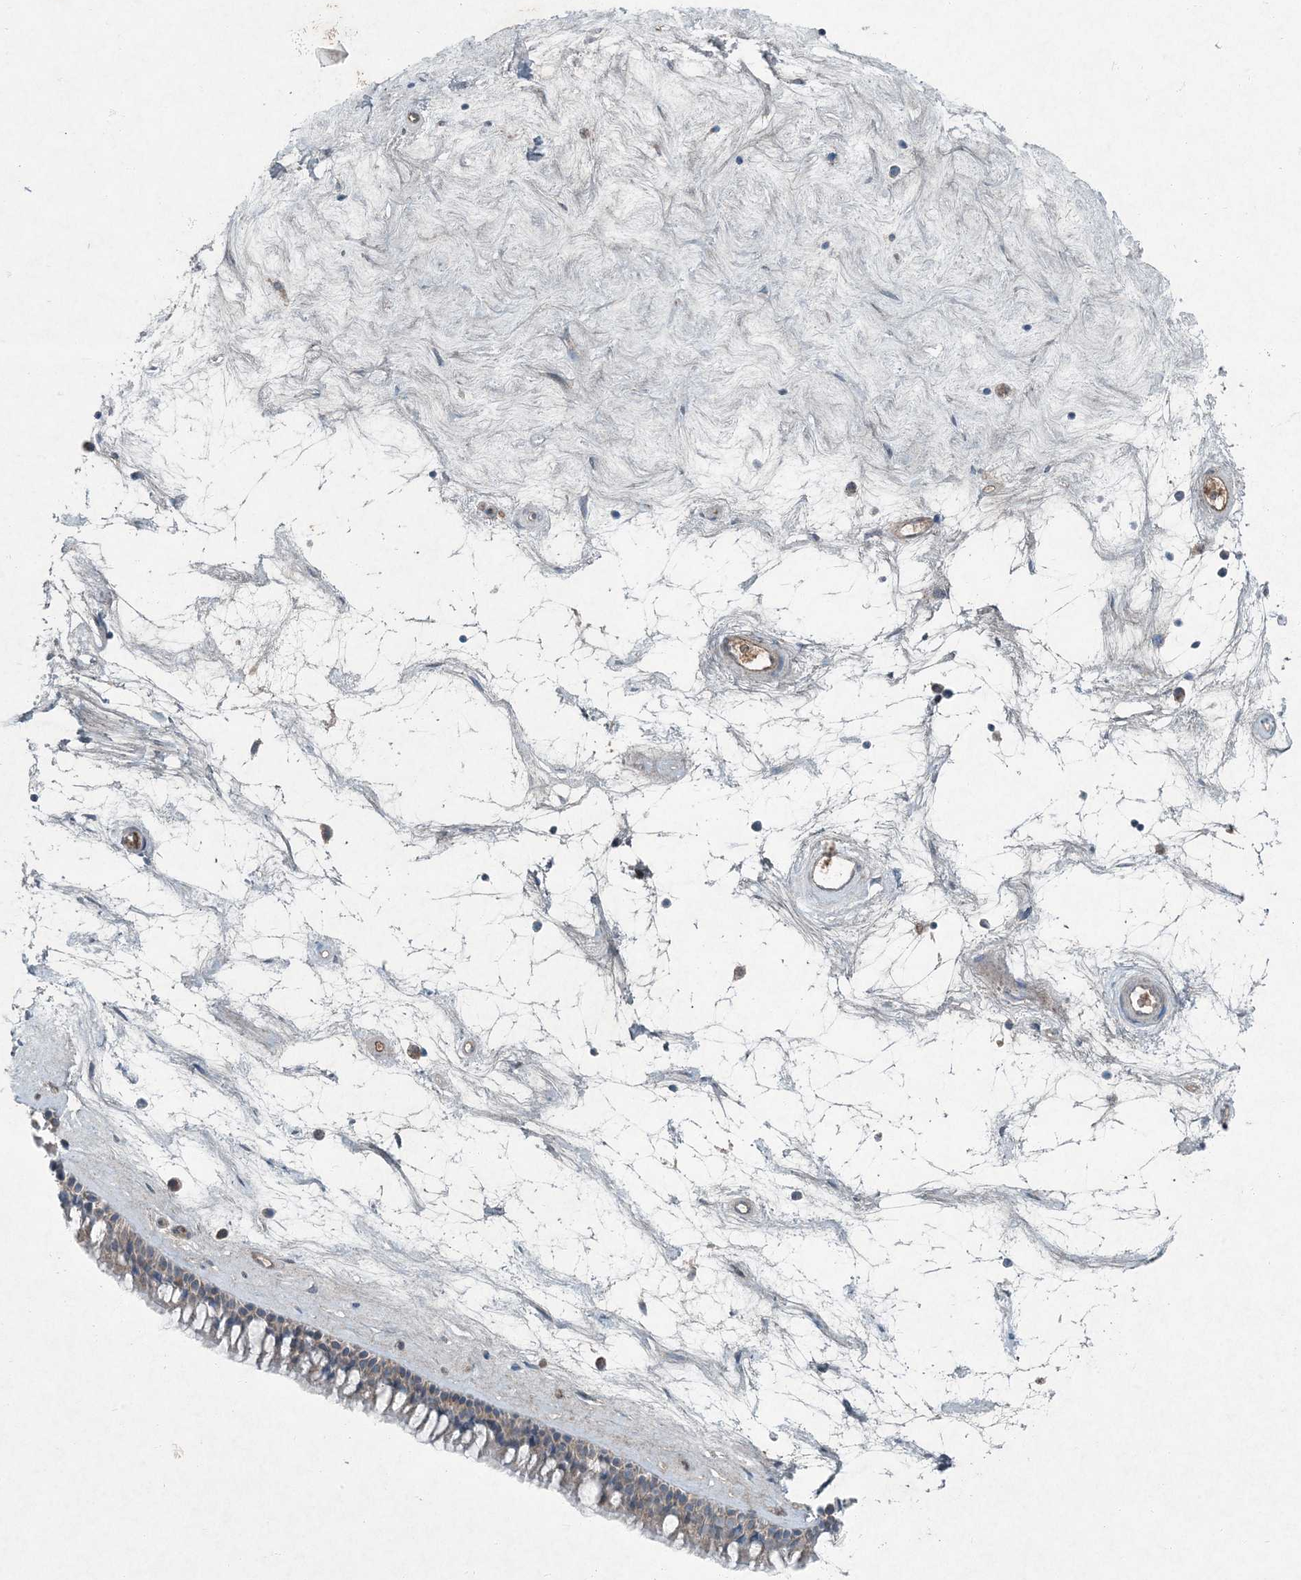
{"staining": {"intensity": "weak", "quantity": "<25%", "location": "cytoplasmic/membranous"}, "tissue": "nasopharynx", "cell_type": "Respiratory epithelial cells", "image_type": "normal", "snomed": [{"axis": "morphology", "description": "Normal tissue, NOS"}, {"axis": "topography", "description": "Nasopharynx"}], "caption": "Nasopharynx stained for a protein using immunohistochemistry shows no positivity respiratory epithelial cells.", "gene": "APOM", "patient": {"sex": "male", "age": 64}}